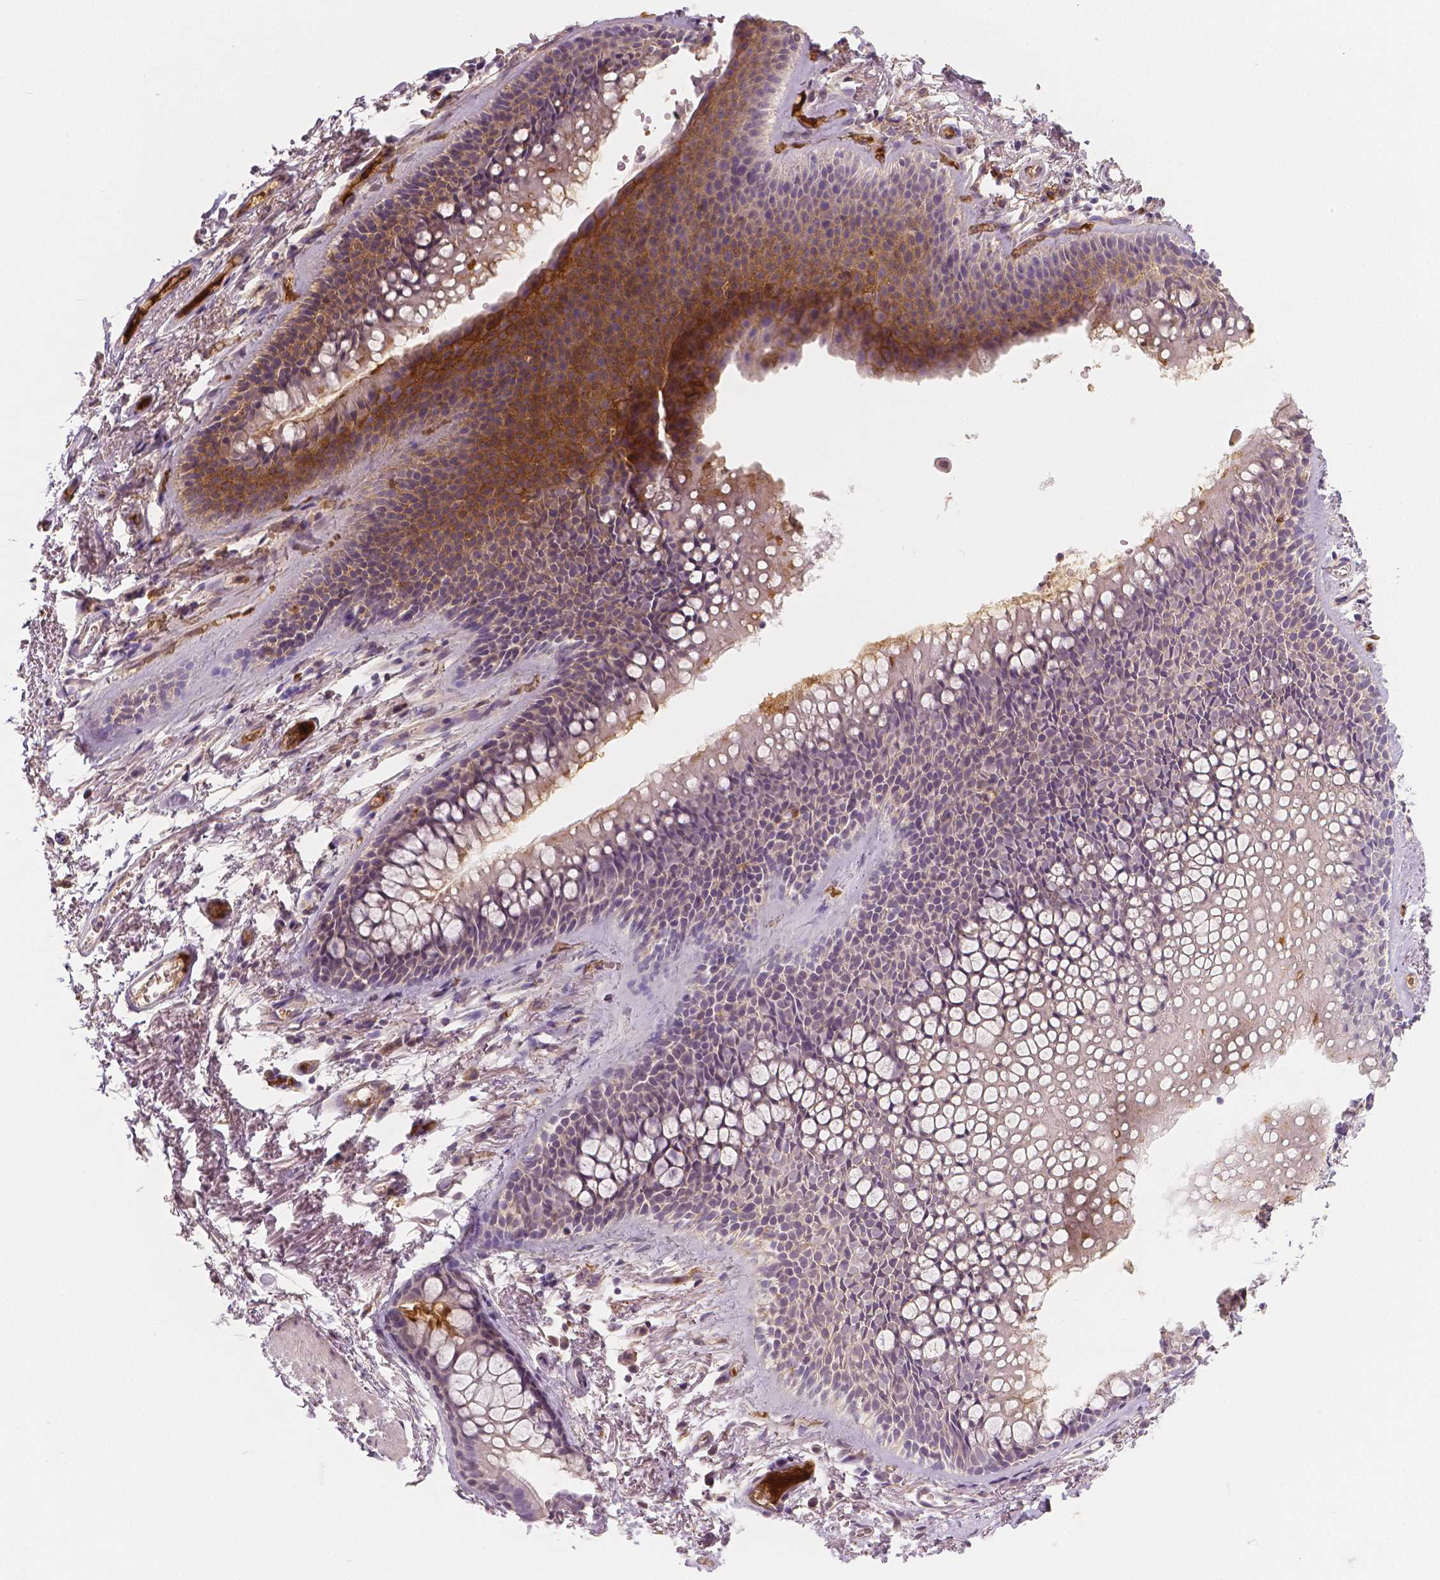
{"staining": {"intensity": "negative", "quantity": "none", "location": "none"}, "tissue": "soft tissue", "cell_type": "Fibroblasts", "image_type": "normal", "snomed": [{"axis": "morphology", "description": "Normal tissue, NOS"}, {"axis": "topography", "description": "Cartilage tissue"}, {"axis": "topography", "description": "Bronchus"}], "caption": "This is an immunohistochemistry micrograph of benign human soft tissue. There is no expression in fibroblasts.", "gene": "APOA4", "patient": {"sex": "female", "age": 79}}